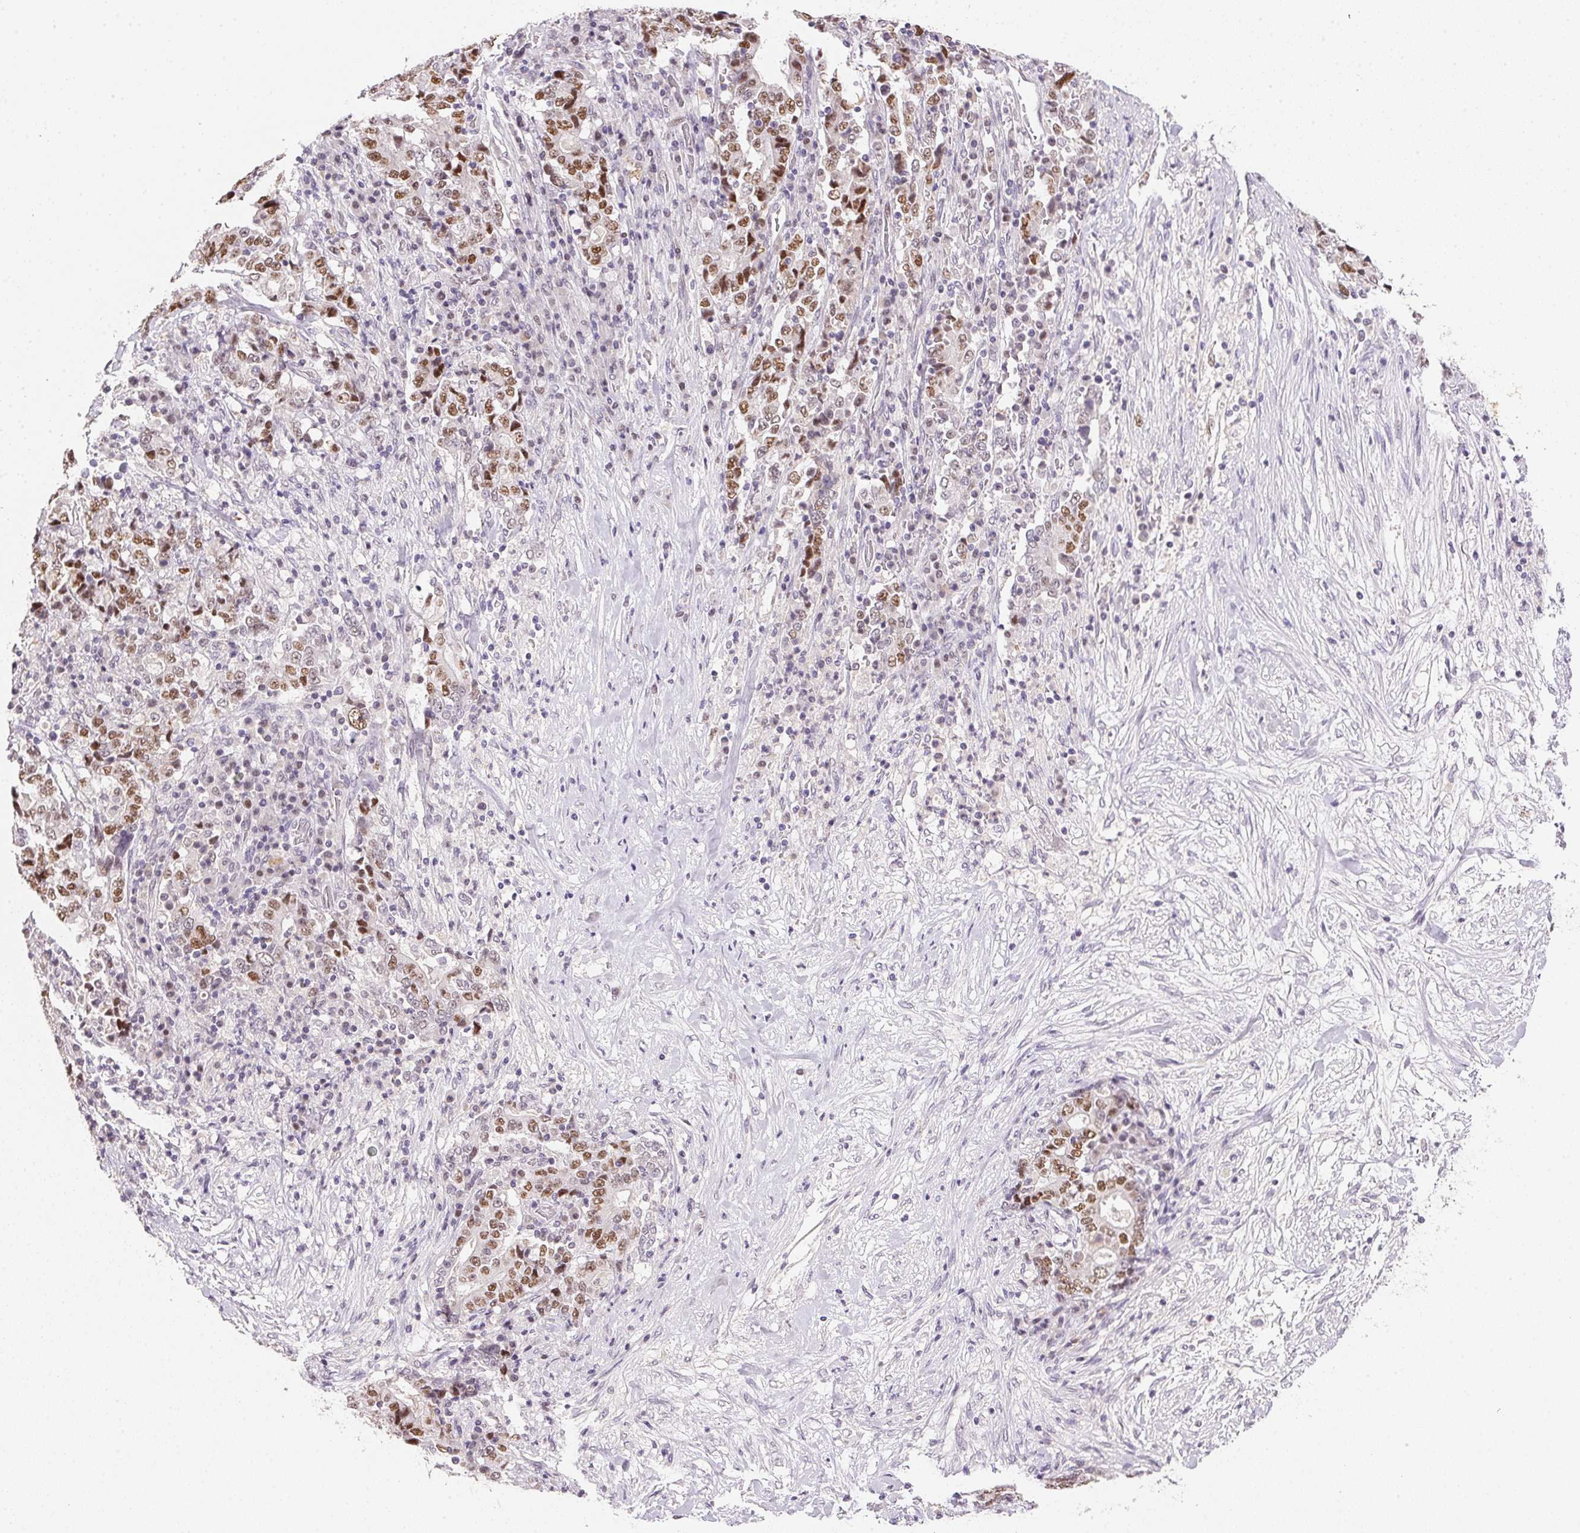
{"staining": {"intensity": "moderate", "quantity": ">75%", "location": "nuclear"}, "tissue": "stomach cancer", "cell_type": "Tumor cells", "image_type": "cancer", "snomed": [{"axis": "morphology", "description": "Normal tissue, NOS"}, {"axis": "morphology", "description": "Adenocarcinoma, NOS"}, {"axis": "topography", "description": "Stomach, upper"}, {"axis": "topography", "description": "Stomach"}], "caption": "The micrograph demonstrates a brown stain indicating the presence of a protein in the nuclear of tumor cells in adenocarcinoma (stomach).", "gene": "POLR3G", "patient": {"sex": "male", "age": 59}}